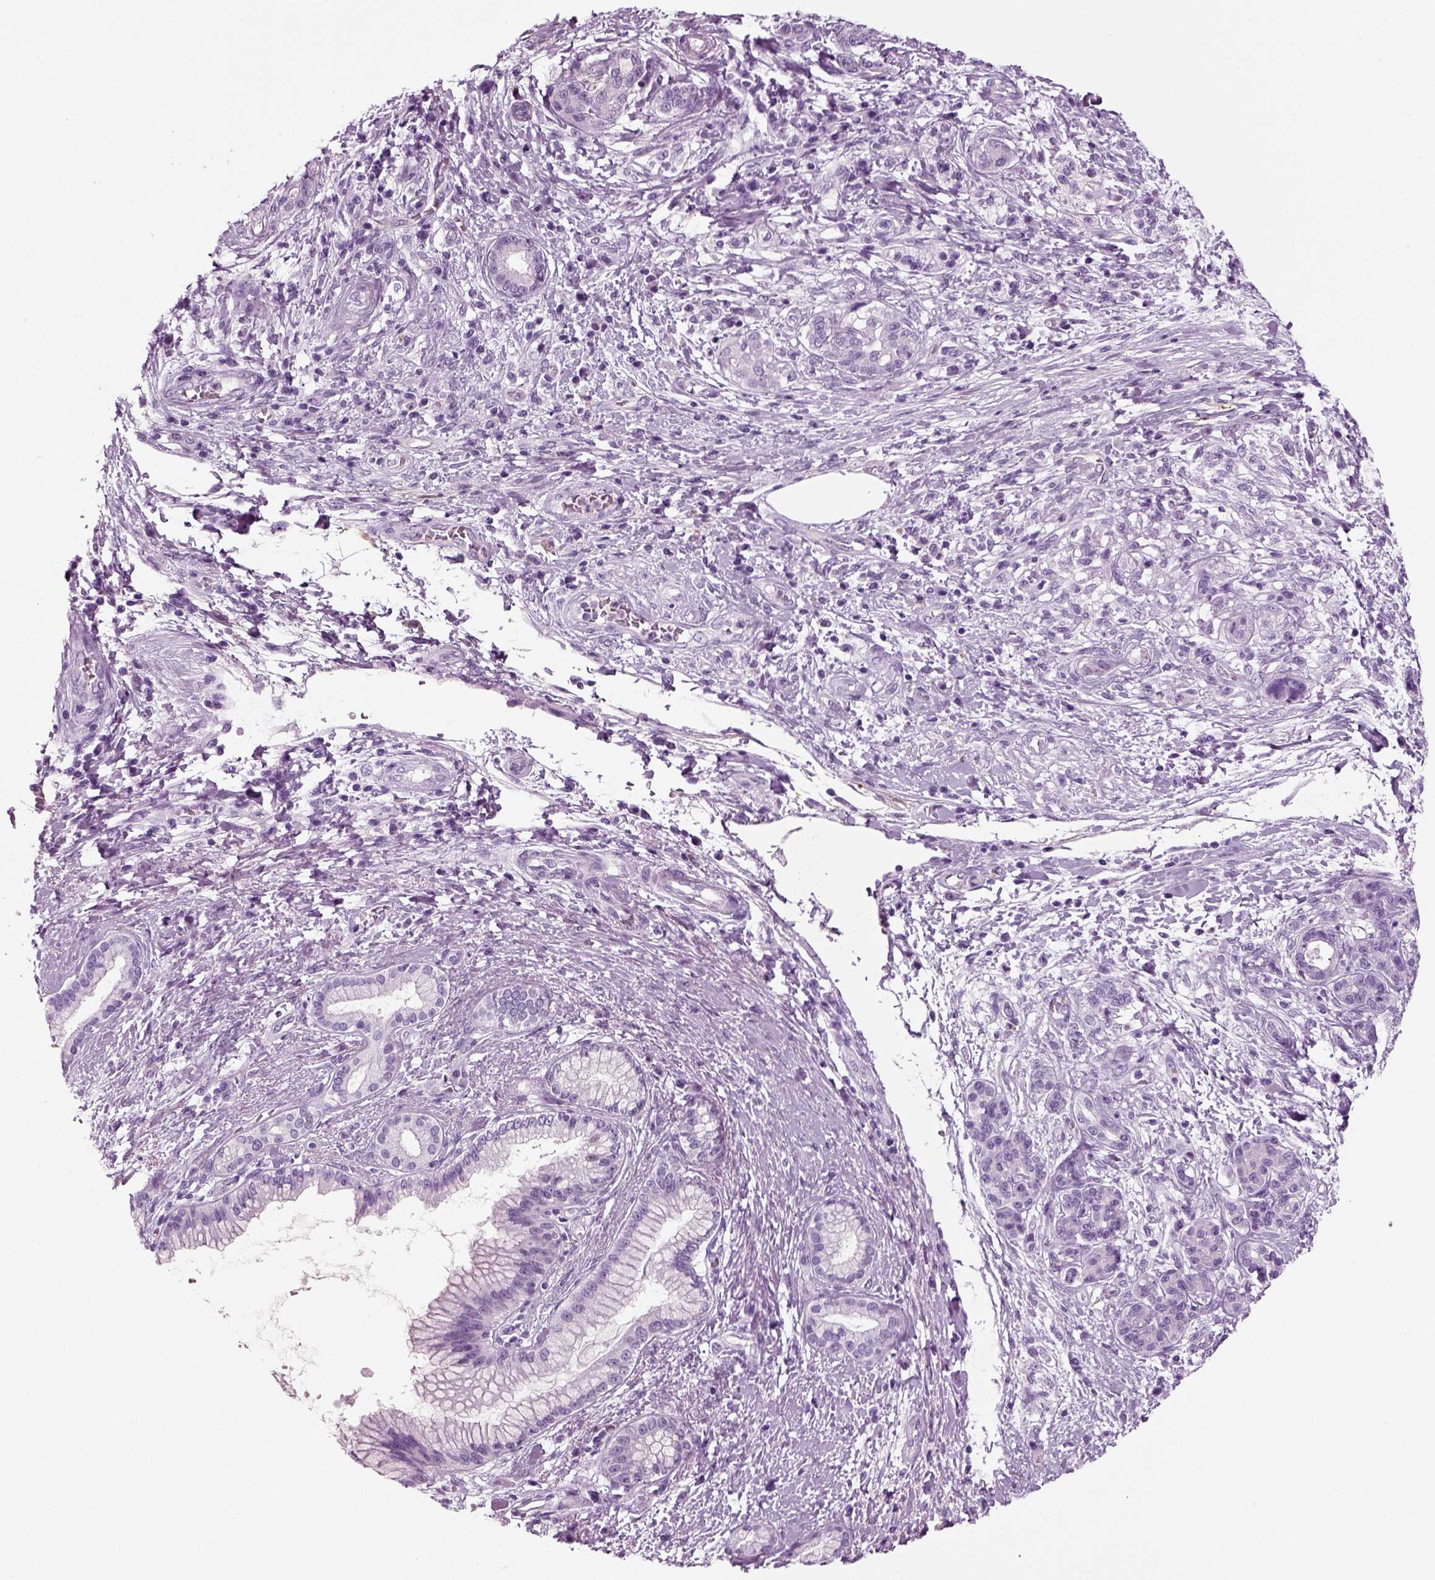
{"staining": {"intensity": "negative", "quantity": "none", "location": "none"}, "tissue": "pancreatic cancer", "cell_type": "Tumor cells", "image_type": "cancer", "snomed": [{"axis": "morphology", "description": "Adenocarcinoma, NOS"}, {"axis": "topography", "description": "Pancreas"}], "caption": "The immunohistochemistry (IHC) micrograph has no significant positivity in tumor cells of pancreatic cancer tissue. (DAB (3,3'-diaminobenzidine) IHC with hematoxylin counter stain).", "gene": "CRABP1", "patient": {"sex": "female", "age": 73}}